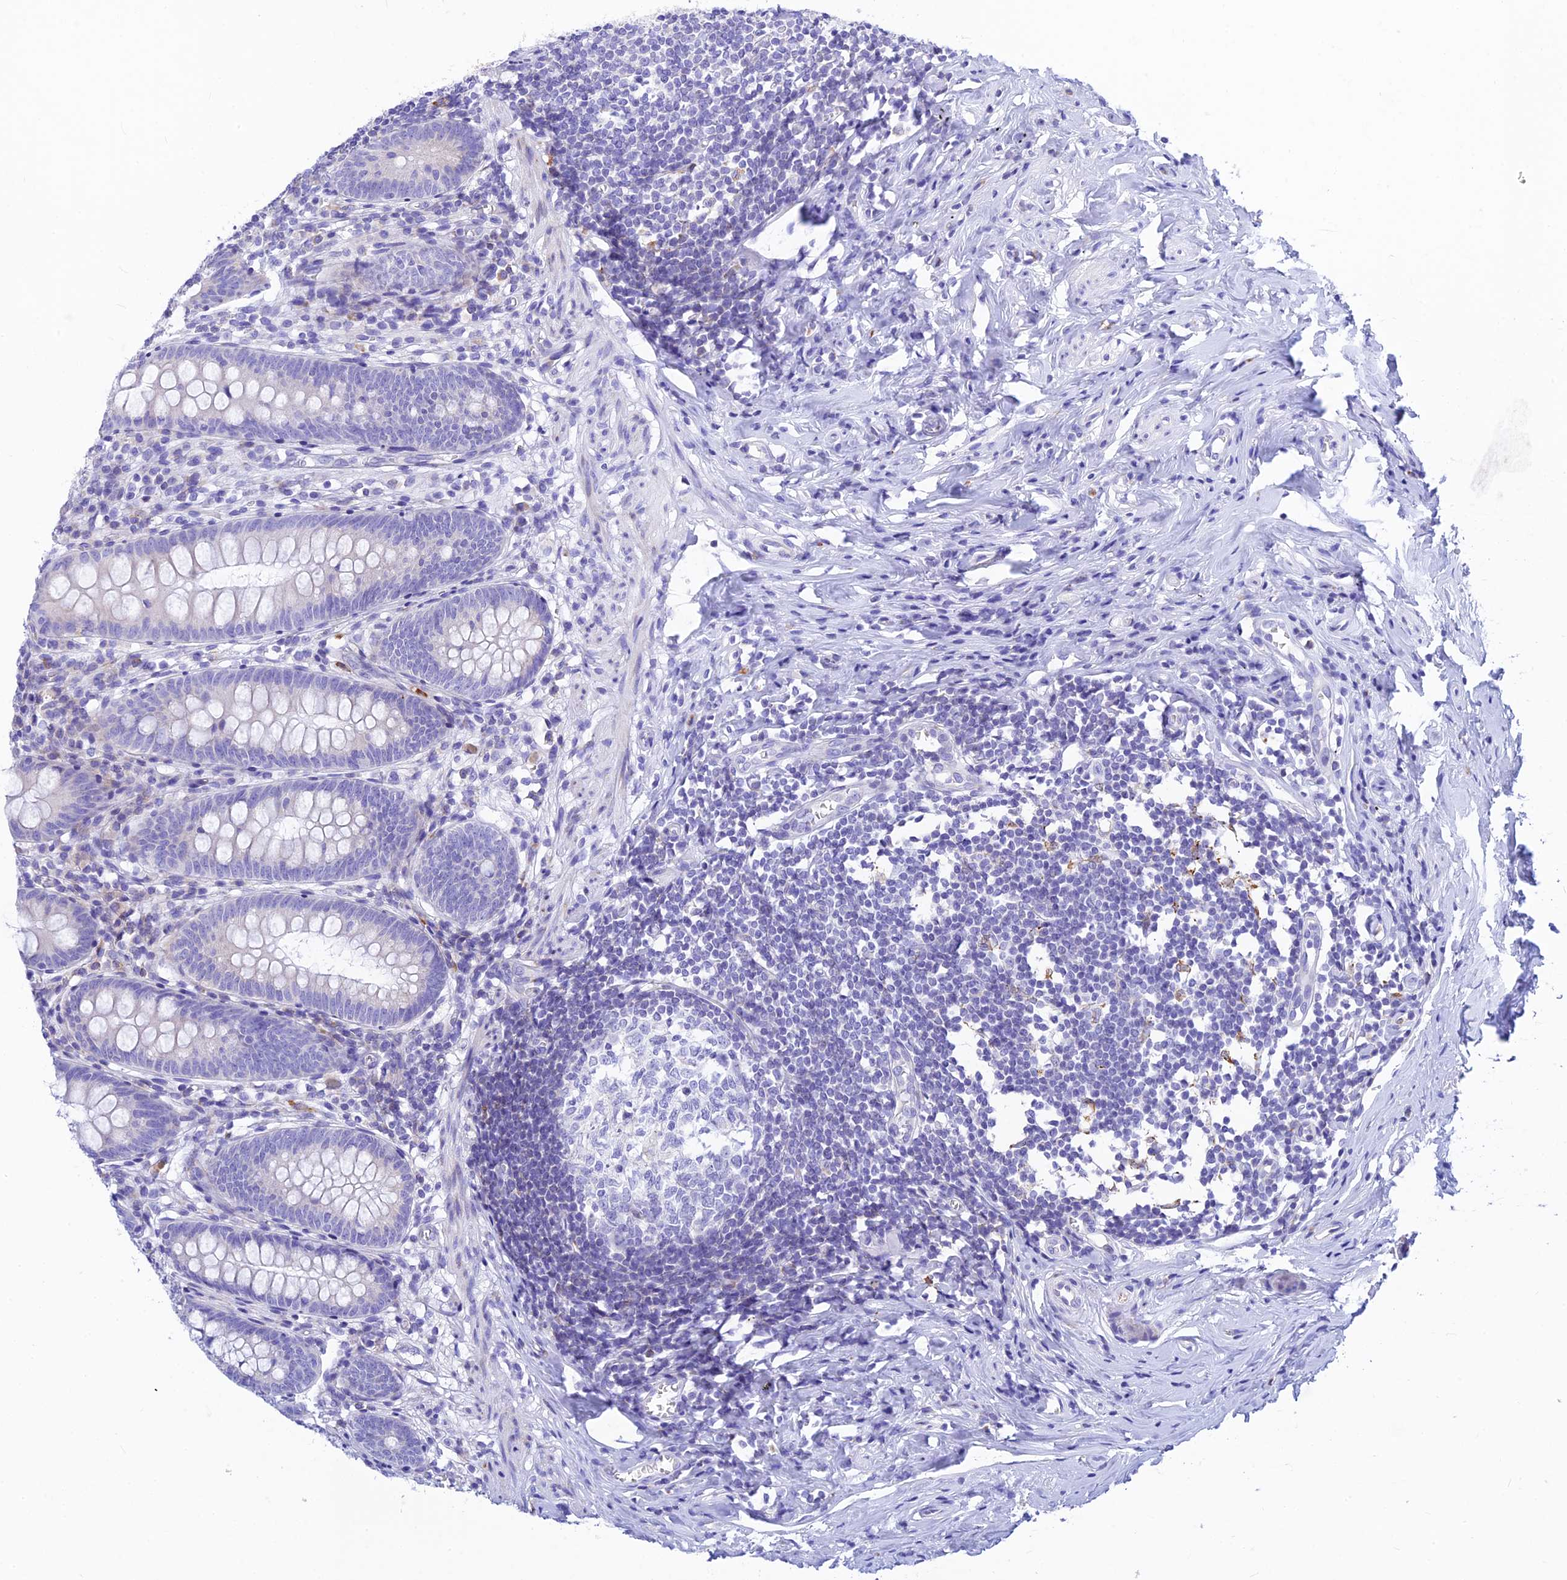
{"staining": {"intensity": "negative", "quantity": "none", "location": "none"}, "tissue": "appendix", "cell_type": "Glandular cells", "image_type": "normal", "snomed": [{"axis": "morphology", "description": "Normal tissue, NOS"}, {"axis": "topography", "description": "Appendix"}], "caption": "Photomicrograph shows no significant protein positivity in glandular cells of unremarkable appendix. (Immunohistochemistry (ihc), brightfield microscopy, high magnification).", "gene": "CNOT6", "patient": {"sex": "female", "age": 51}}